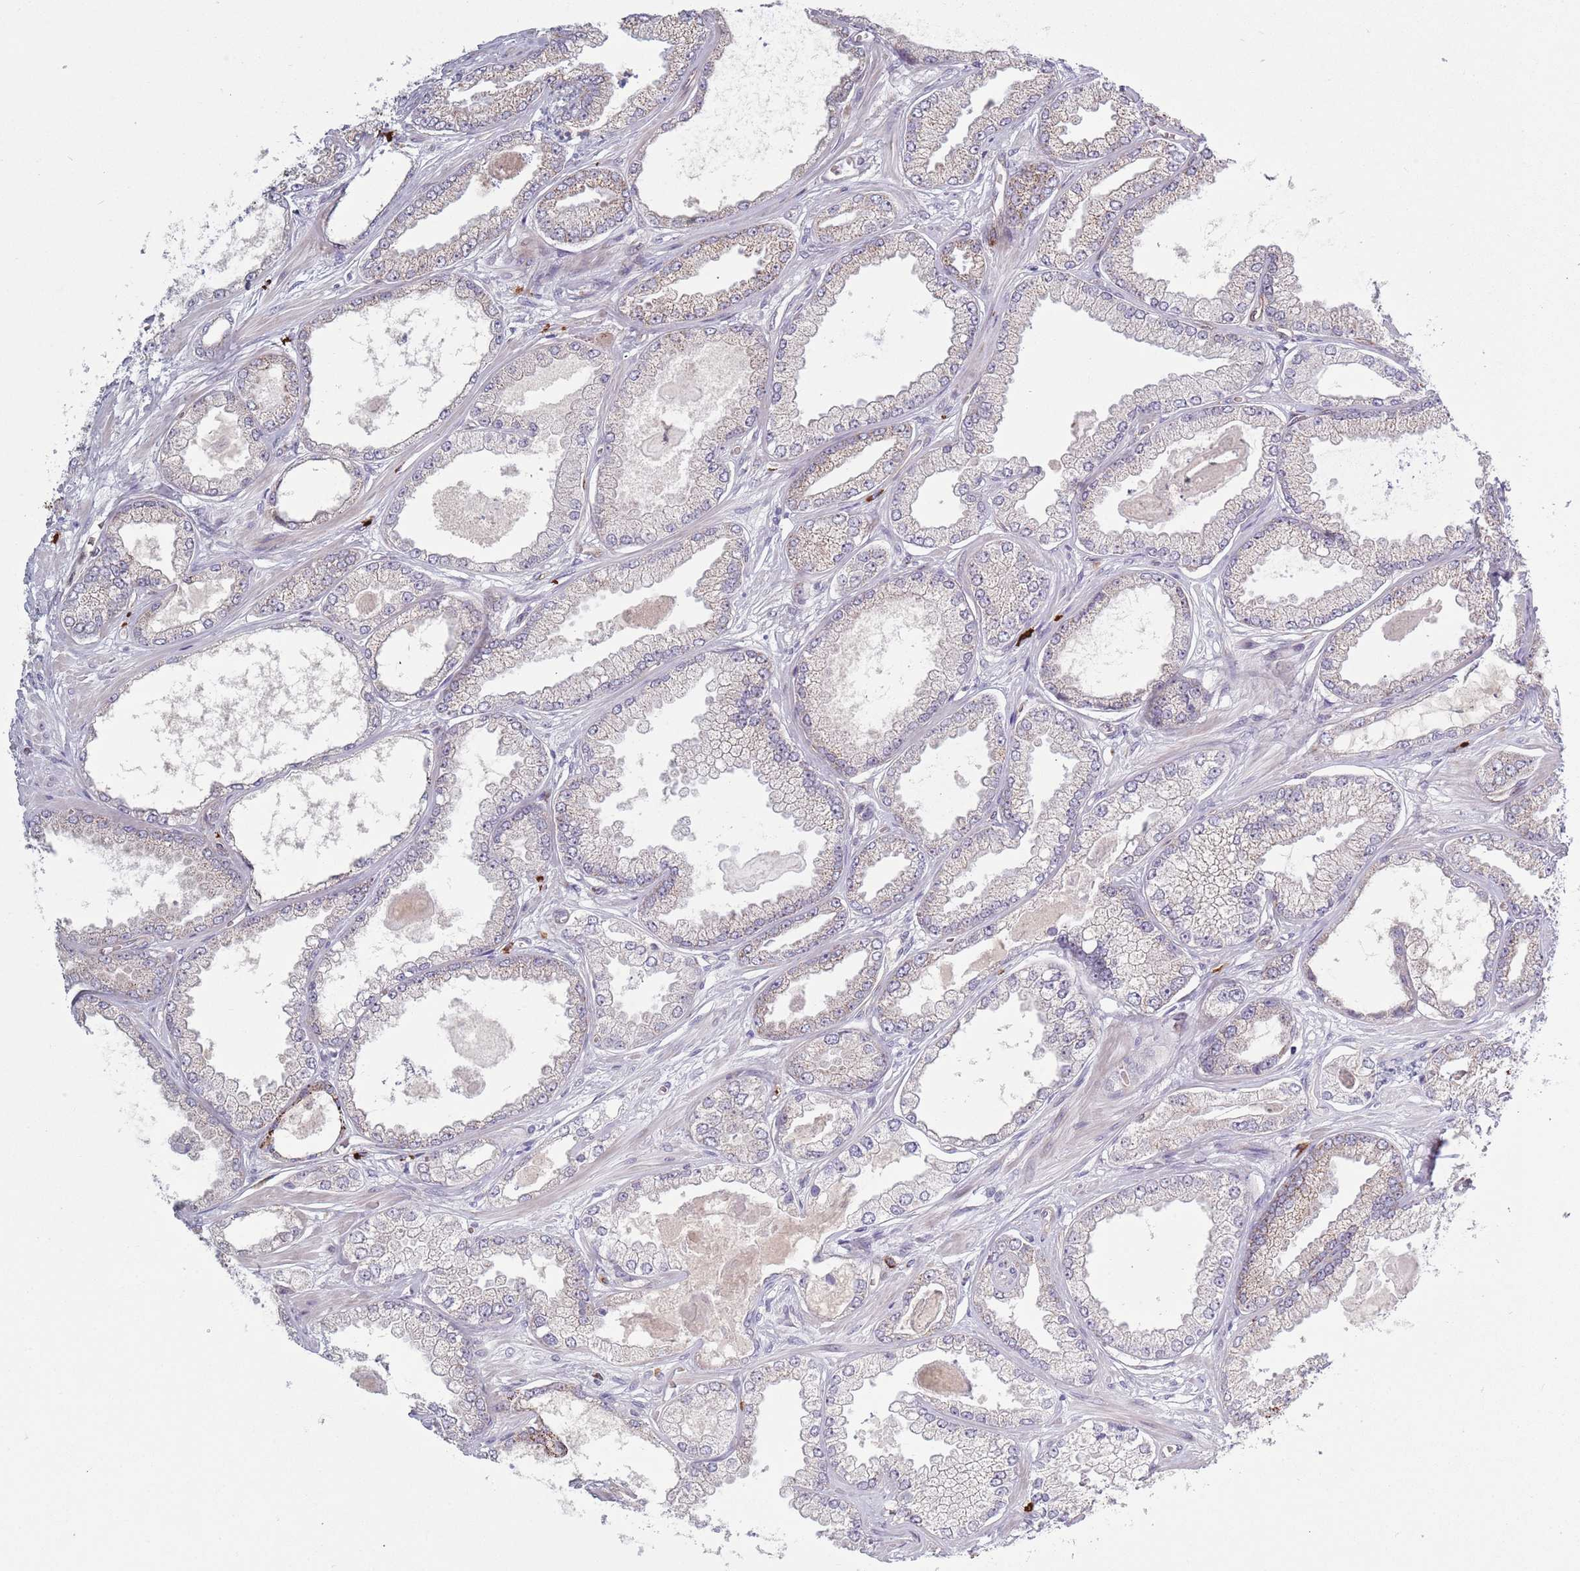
{"staining": {"intensity": "weak", "quantity": "25%-75%", "location": "cytoplasmic/membranous"}, "tissue": "prostate cancer", "cell_type": "Tumor cells", "image_type": "cancer", "snomed": [{"axis": "morphology", "description": "Adenocarcinoma, Low grade"}, {"axis": "topography", "description": "Prostate"}], "caption": "Protein expression by immunohistochemistry (IHC) demonstrates weak cytoplasmic/membranous staining in about 25%-75% of tumor cells in prostate cancer (low-grade adenocarcinoma).", "gene": "TYW1", "patient": {"sex": "male", "age": 64}}